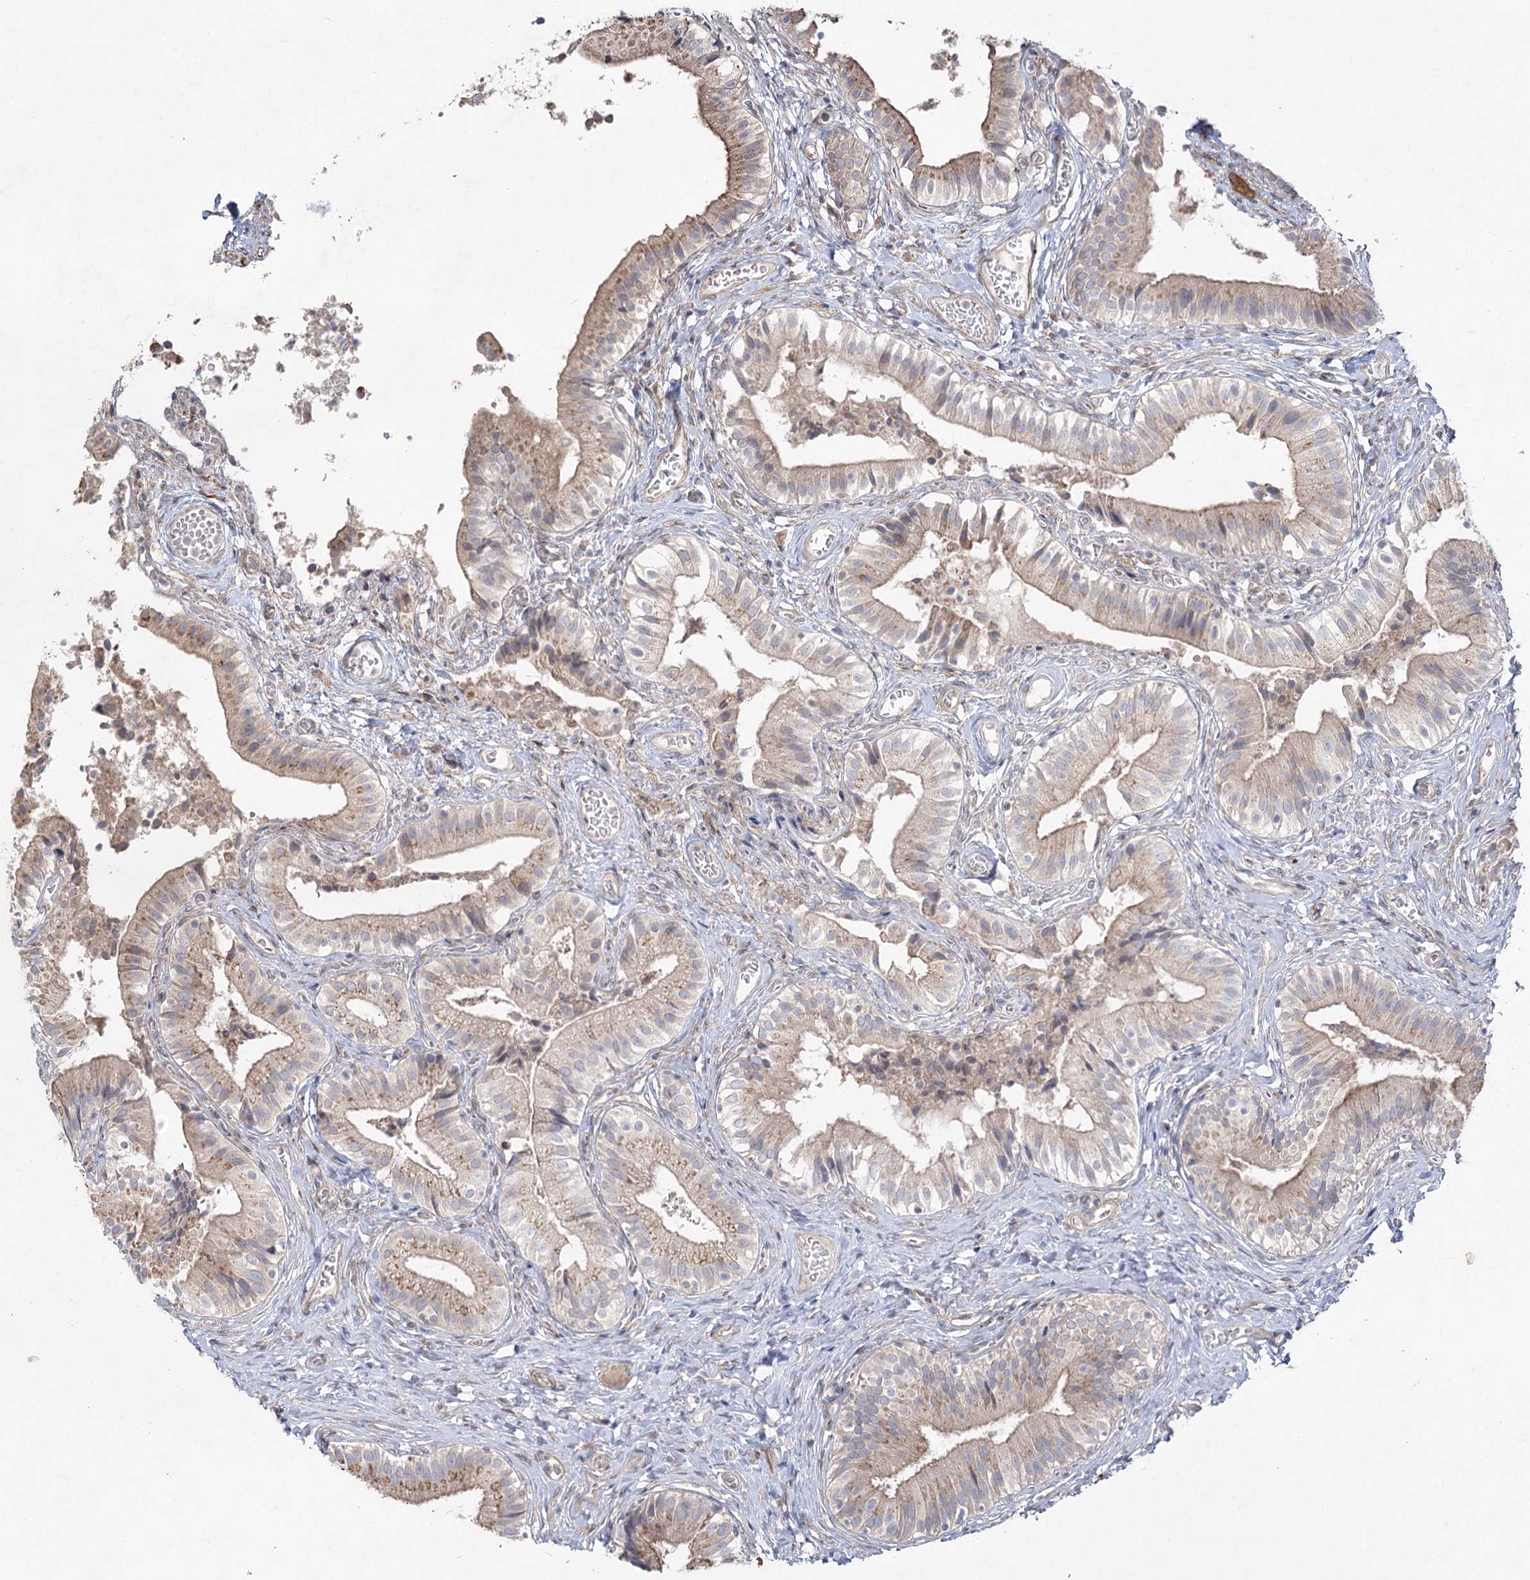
{"staining": {"intensity": "weak", "quantity": ">75%", "location": "cytoplasmic/membranous"}, "tissue": "gallbladder", "cell_type": "Glandular cells", "image_type": "normal", "snomed": [{"axis": "morphology", "description": "Normal tissue, NOS"}, {"axis": "topography", "description": "Gallbladder"}], "caption": "A photomicrograph of gallbladder stained for a protein demonstrates weak cytoplasmic/membranous brown staining in glandular cells.", "gene": "SH3BP5L", "patient": {"sex": "female", "age": 47}}